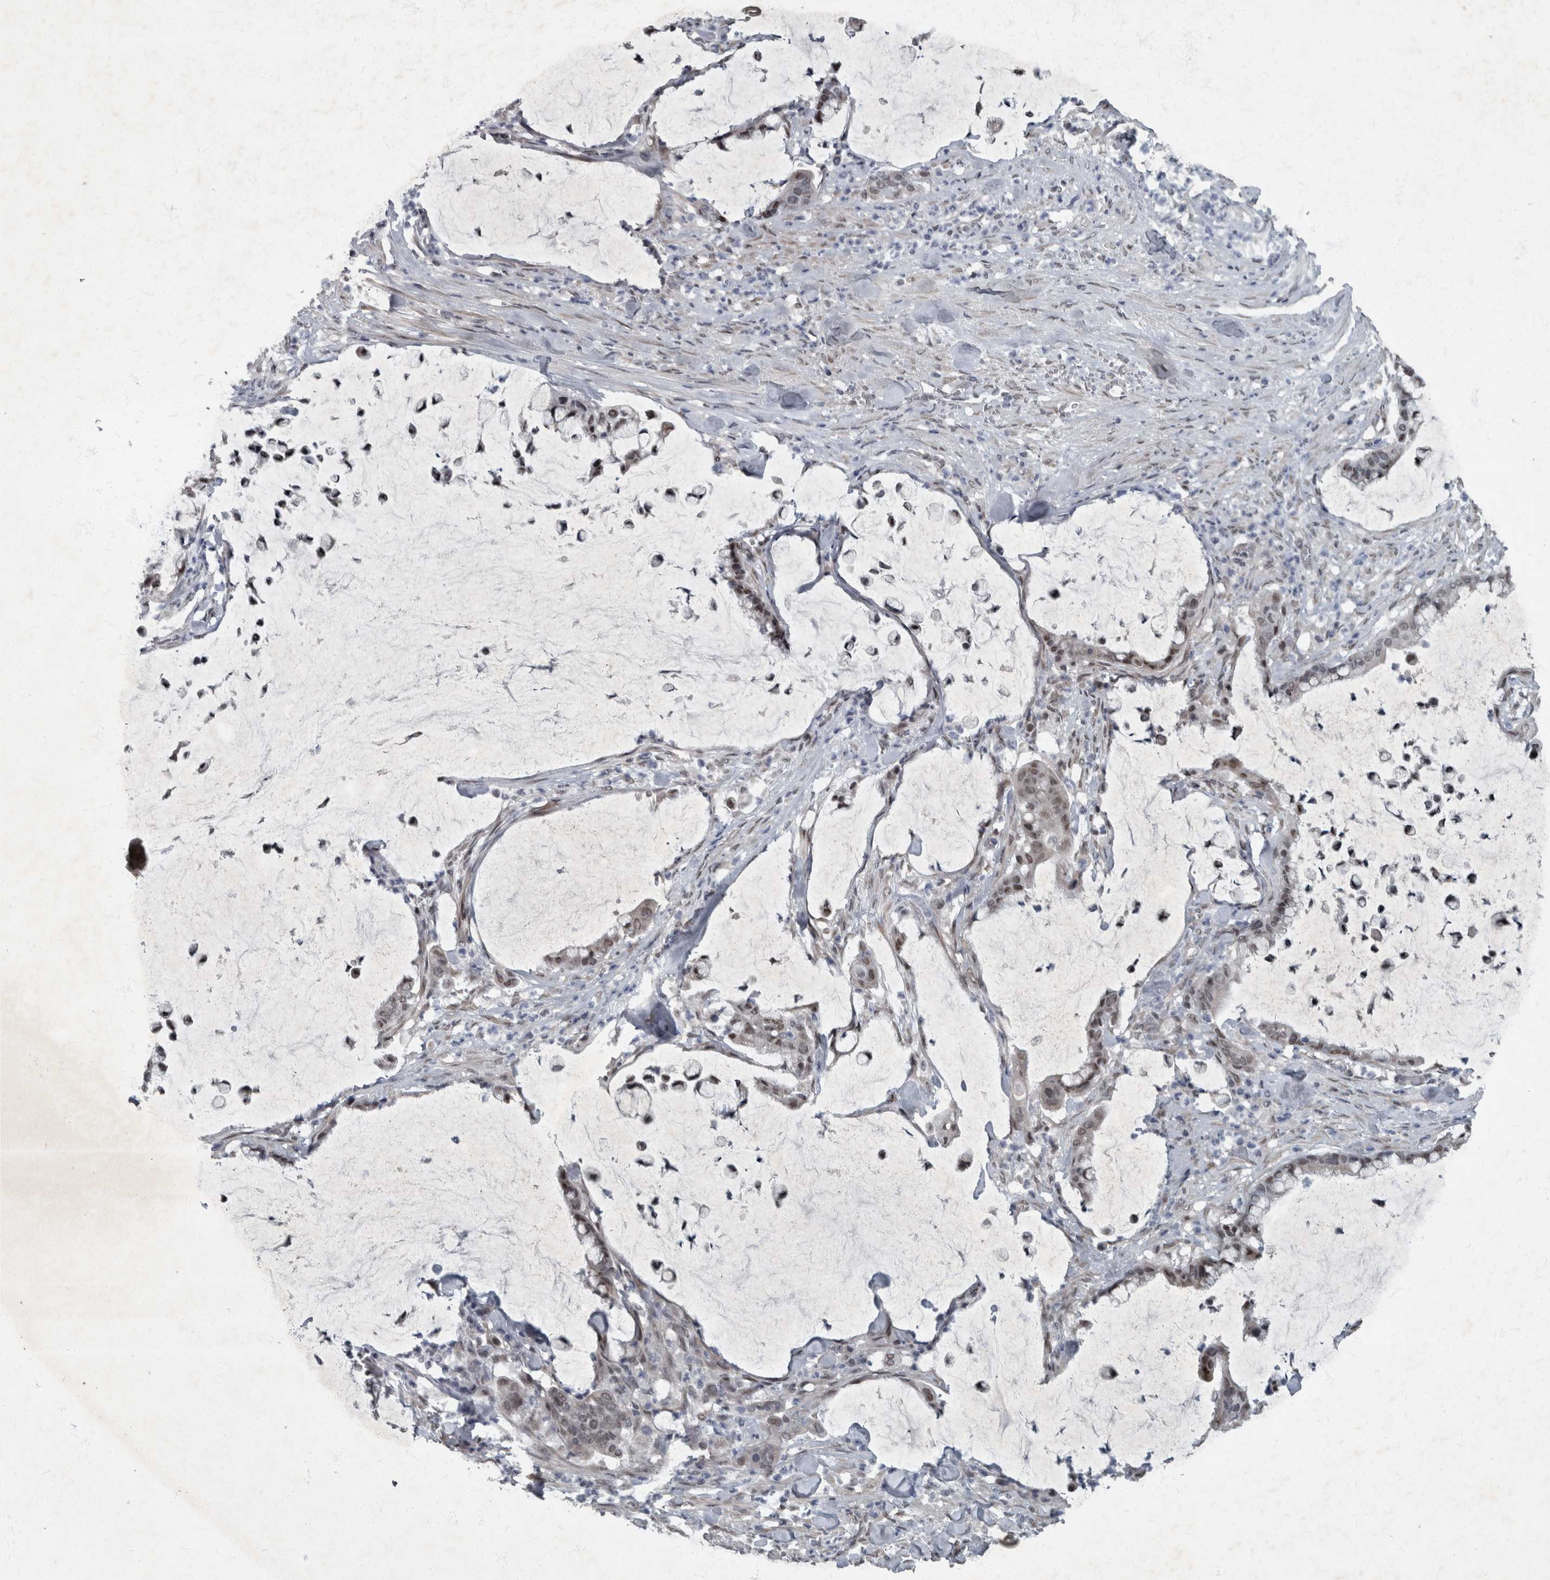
{"staining": {"intensity": "strong", "quantity": ">75%", "location": "nuclear"}, "tissue": "pancreatic cancer", "cell_type": "Tumor cells", "image_type": "cancer", "snomed": [{"axis": "morphology", "description": "Adenocarcinoma, NOS"}, {"axis": "topography", "description": "Pancreas"}], "caption": "Adenocarcinoma (pancreatic) was stained to show a protein in brown. There is high levels of strong nuclear staining in approximately >75% of tumor cells. (IHC, brightfield microscopy, high magnification).", "gene": "WDR33", "patient": {"sex": "male", "age": 41}}